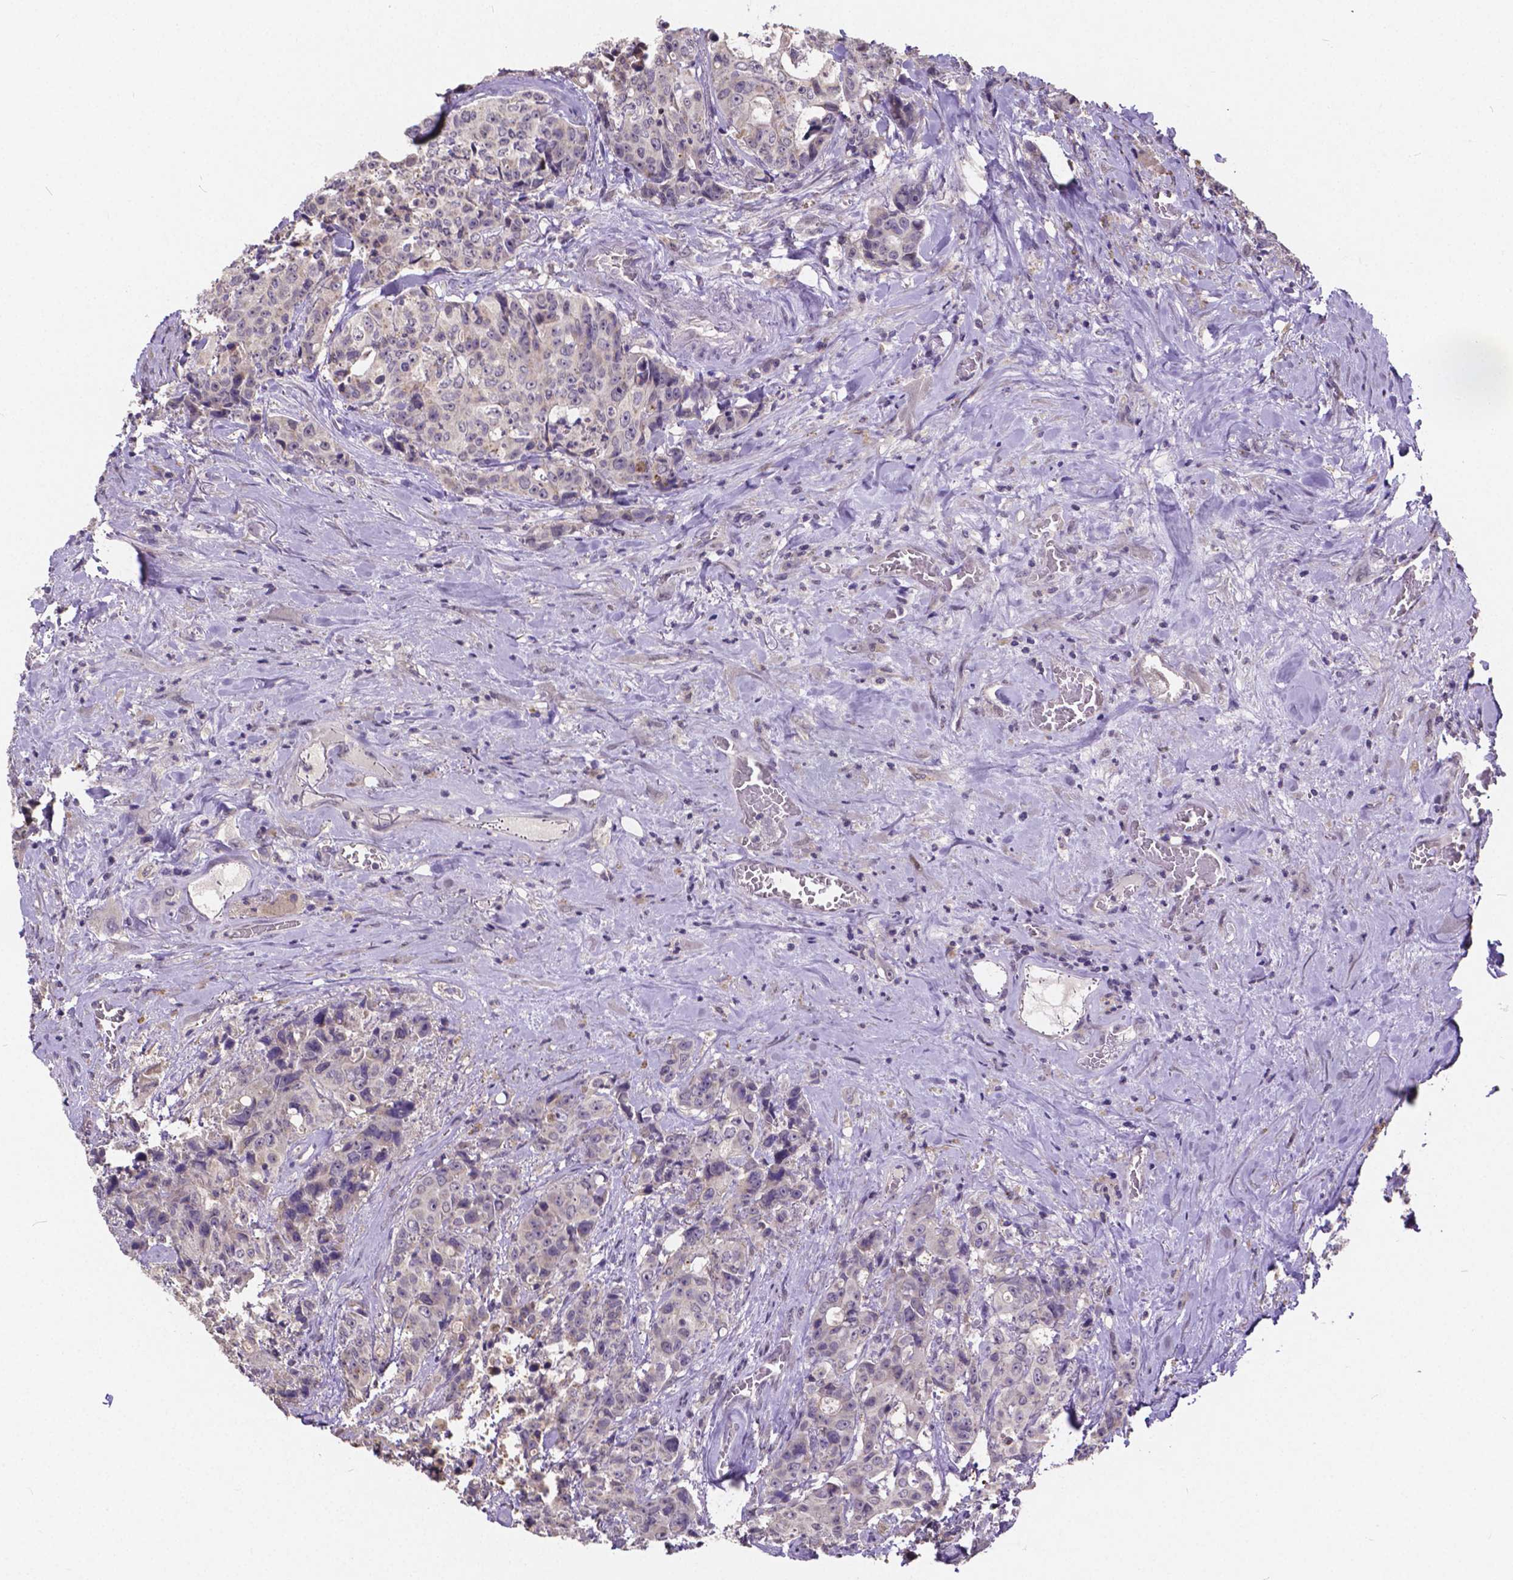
{"staining": {"intensity": "negative", "quantity": "none", "location": "none"}, "tissue": "colorectal cancer", "cell_type": "Tumor cells", "image_type": "cancer", "snomed": [{"axis": "morphology", "description": "Adenocarcinoma, NOS"}, {"axis": "topography", "description": "Rectum"}], "caption": "Tumor cells are negative for protein expression in human colorectal cancer (adenocarcinoma). (DAB immunohistochemistry (IHC) visualized using brightfield microscopy, high magnification).", "gene": "CTNNA2", "patient": {"sex": "female", "age": 62}}